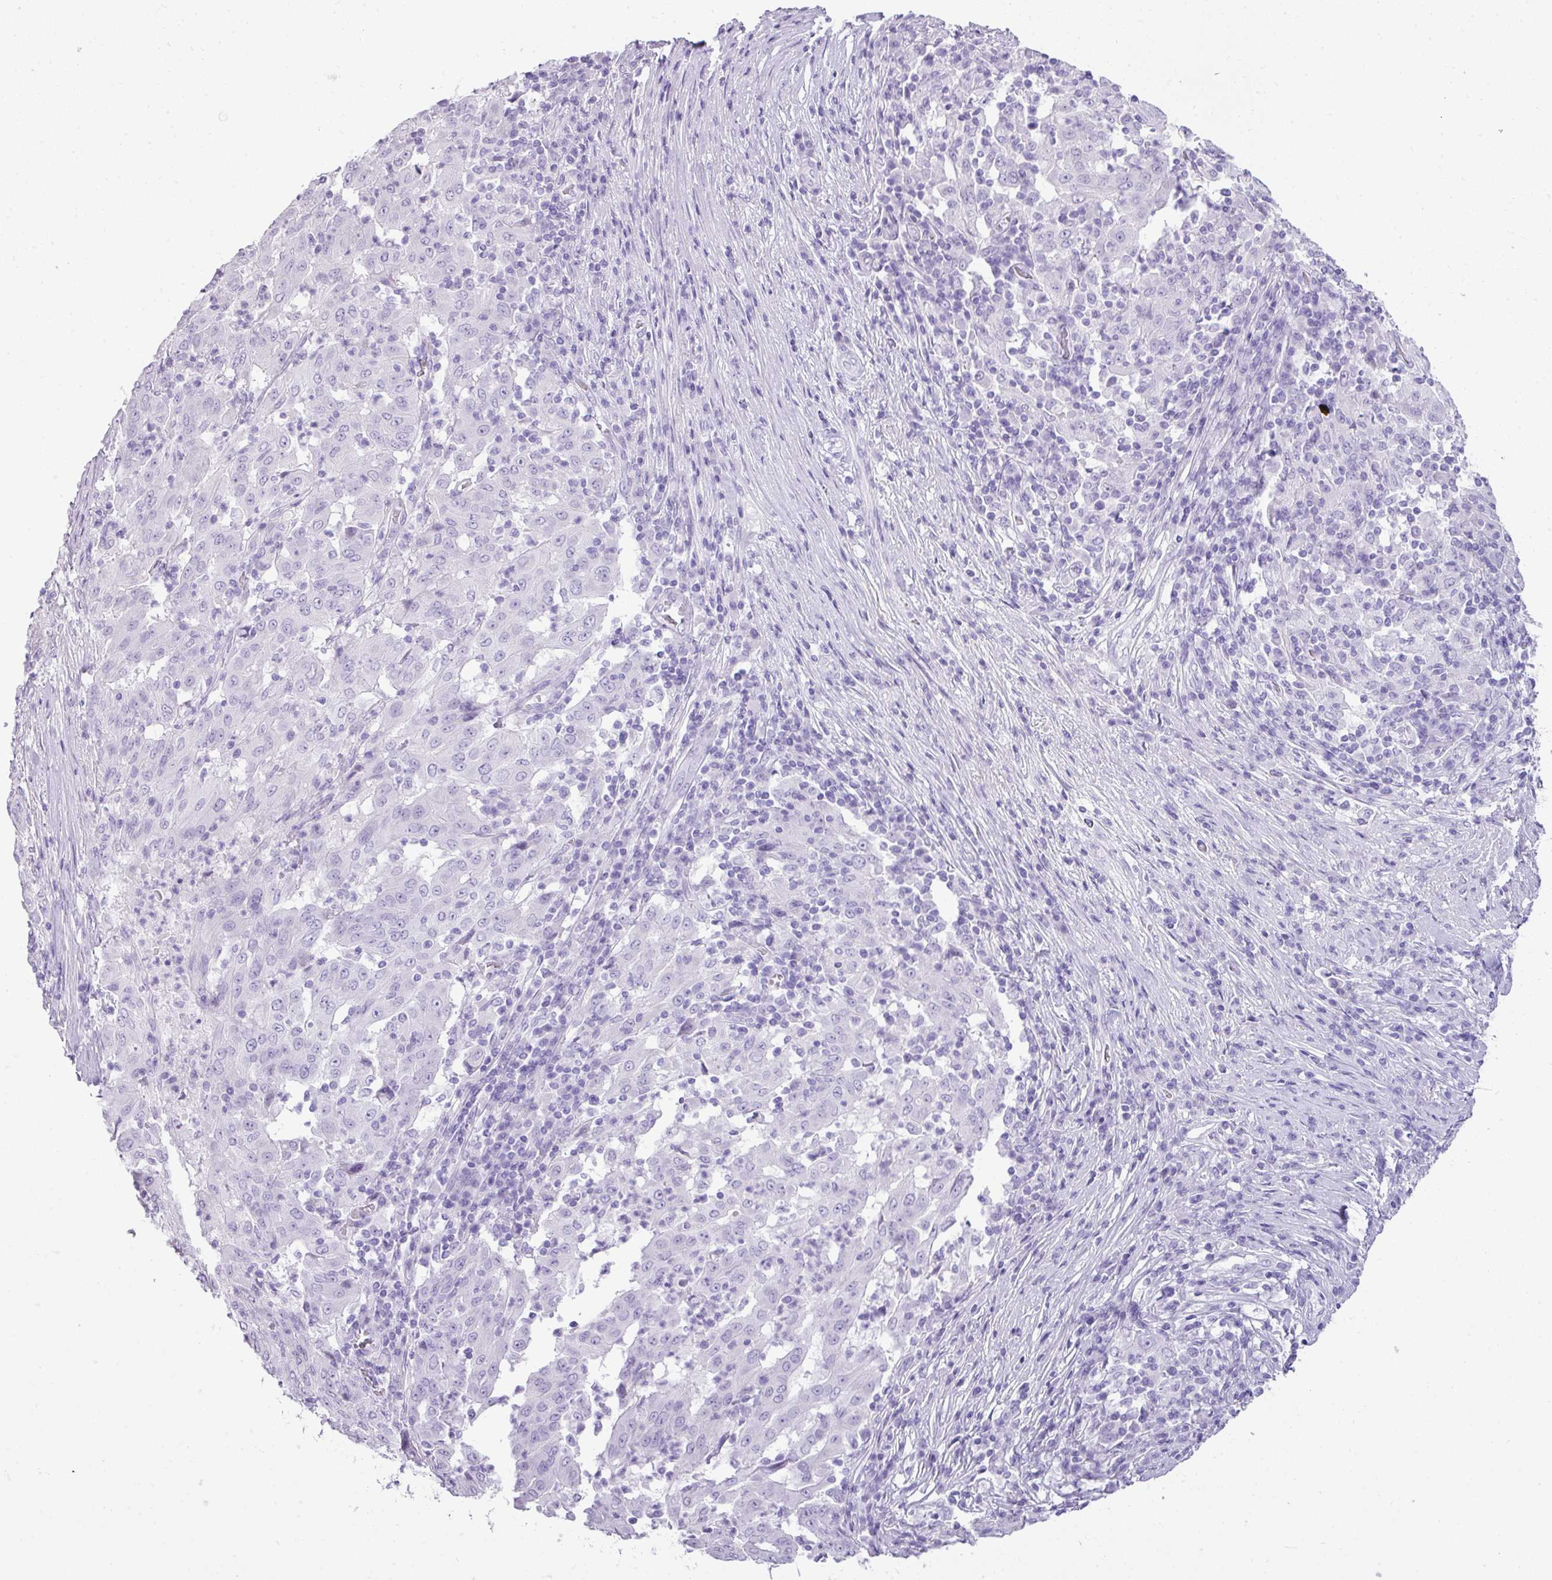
{"staining": {"intensity": "negative", "quantity": "none", "location": "none"}, "tissue": "pancreatic cancer", "cell_type": "Tumor cells", "image_type": "cancer", "snomed": [{"axis": "morphology", "description": "Adenocarcinoma, NOS"}, {"axis": "topography", "description": "Pancreas"}], "caption": "Photomicrograph shows no protein positivity in tumor cells of pancreatic cancer tissue.", "gene": "TNP1", "patient": {"sex": "male", "age": 63}}